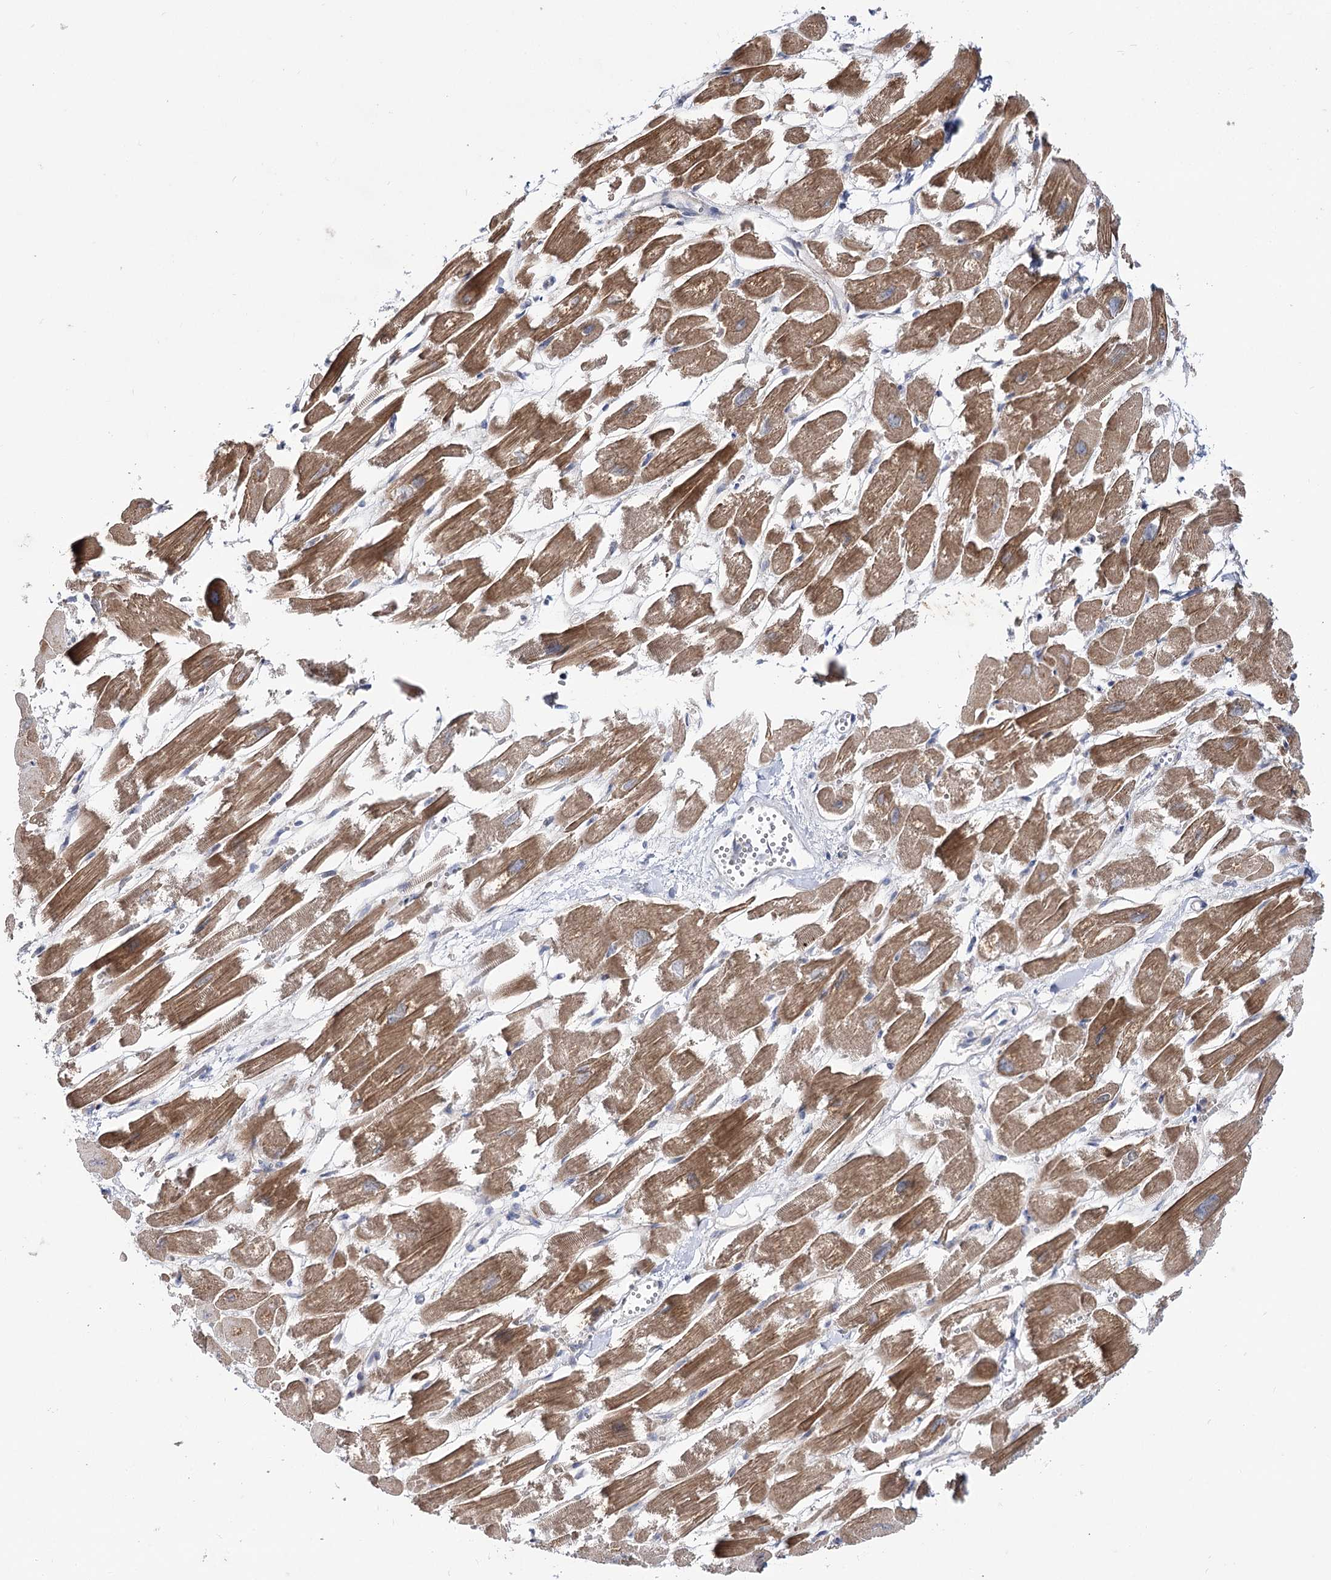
{"staining": {"intensity": "moderate", "quantity": ">75%", "location": "cytoplasmic/membranous"}, "tissue": "heart muscle", "cell_type": "Cardiomyocytes", "image_type": "normal", "snomed": [{"axis": "morphology", "description": "Normal tissue, NOS"}, {"axis": "topography", "description": "Heart"}], "caption": "This histopathology image displays IHC staining of unremarkable human heart muscle, with medium moderate cytoplasmic/membranous expression in approximately >75% of cardiomyocytes.", "gene": "ARHGAP32", "patient": {"sex": "male", "age": 54}}